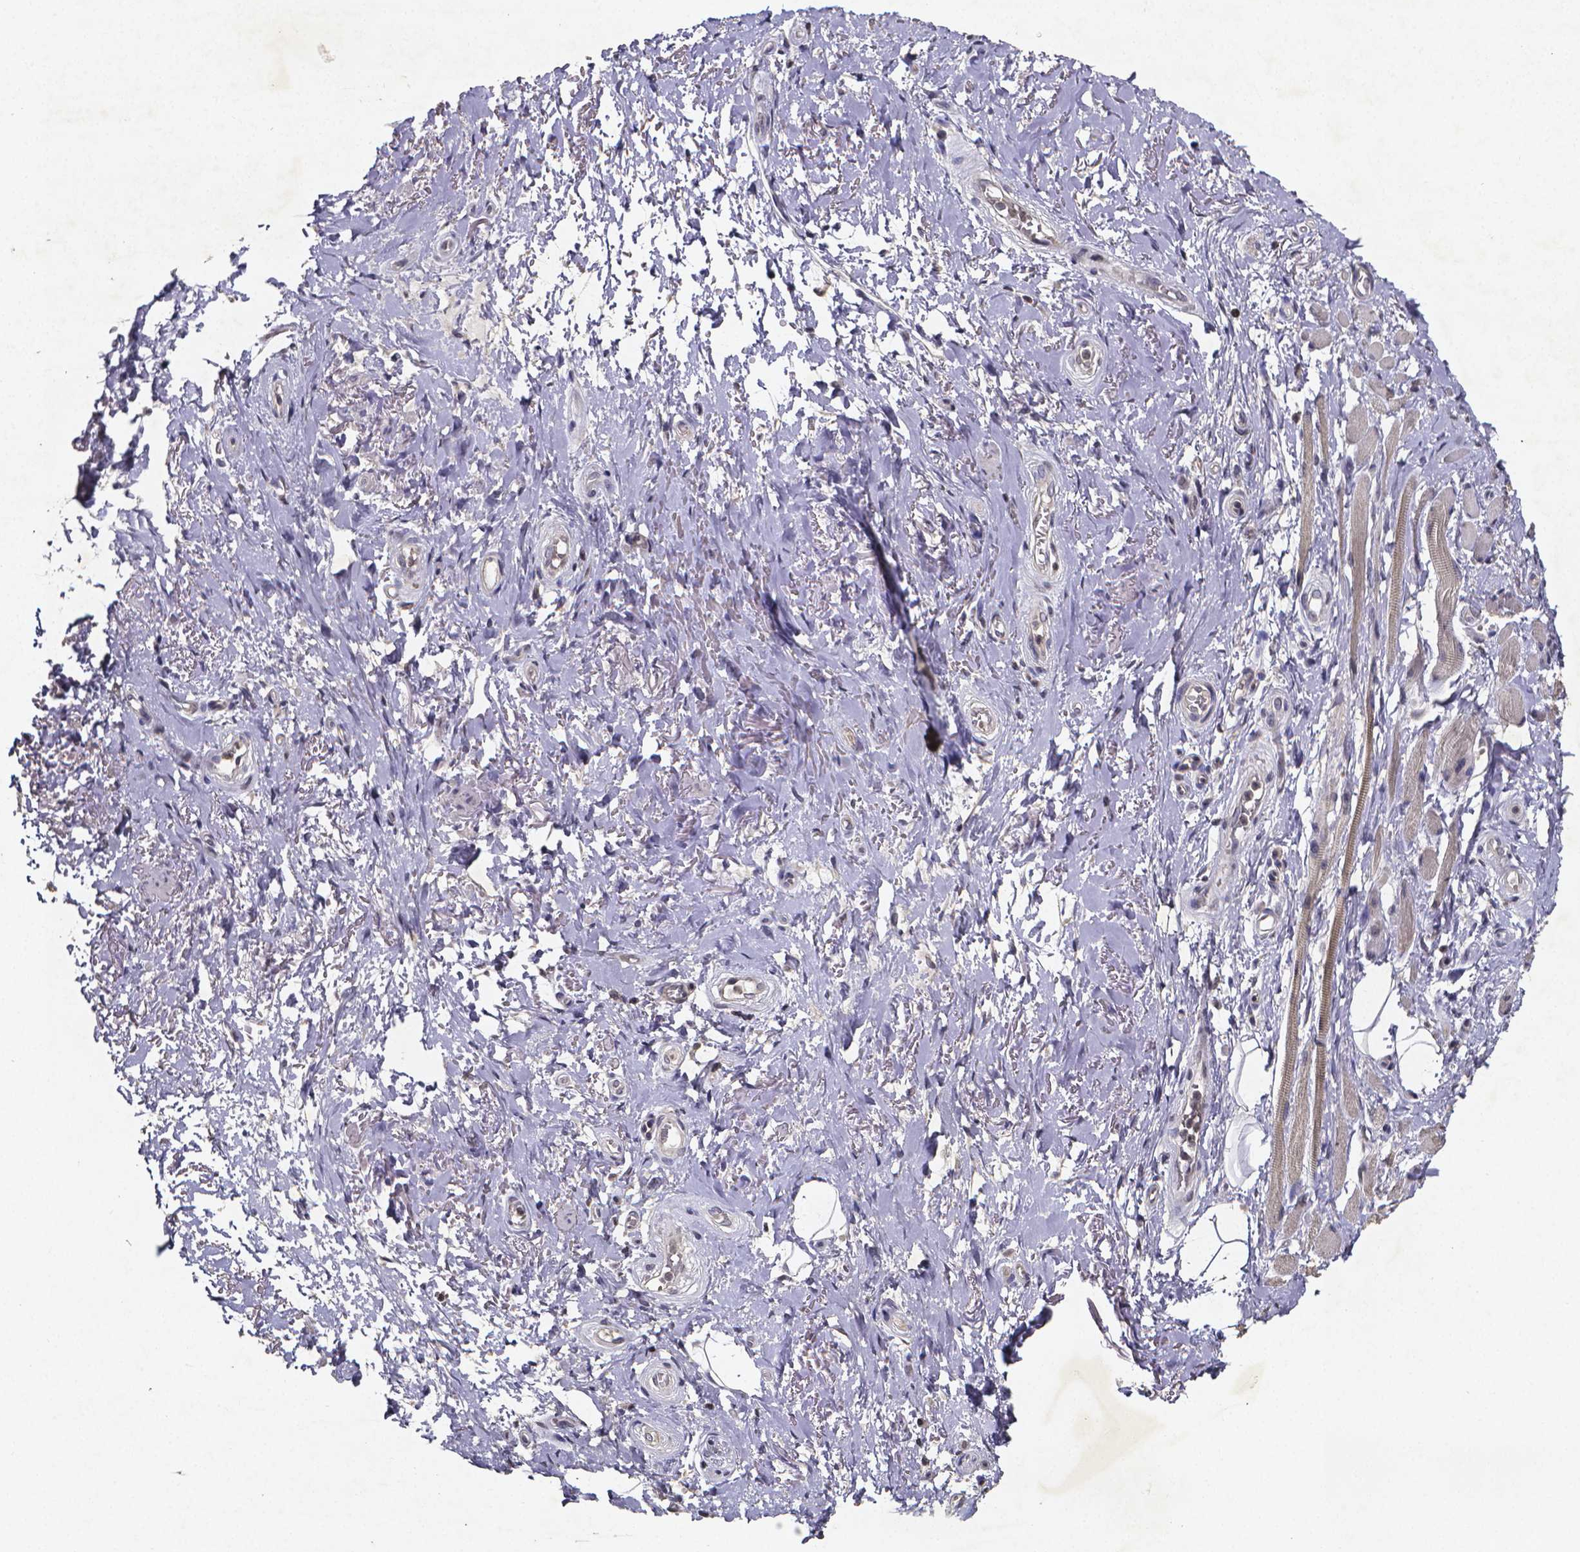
{"staining": {"intensity": "negative", "quantity": "none", "location": "none"}, "tissue": "adipose tissue", "cell_type": "Adipocytes", "image_type": "normal", "snomed": [{"axis": "morphology", "description": "Normal tissue, NOS"}, {"axis": "topography", "description": "Anal"}, {"axis": "topography", "description": "Peripheral nerve tissue"}], "caption": "Immunohistochemistry (IHC) of normal human adipose tissue shows no staining in adipocytes. Nuclei are stained in blue.", "gene": "TP73", "patient": {"sex": "male", "age": 53}}